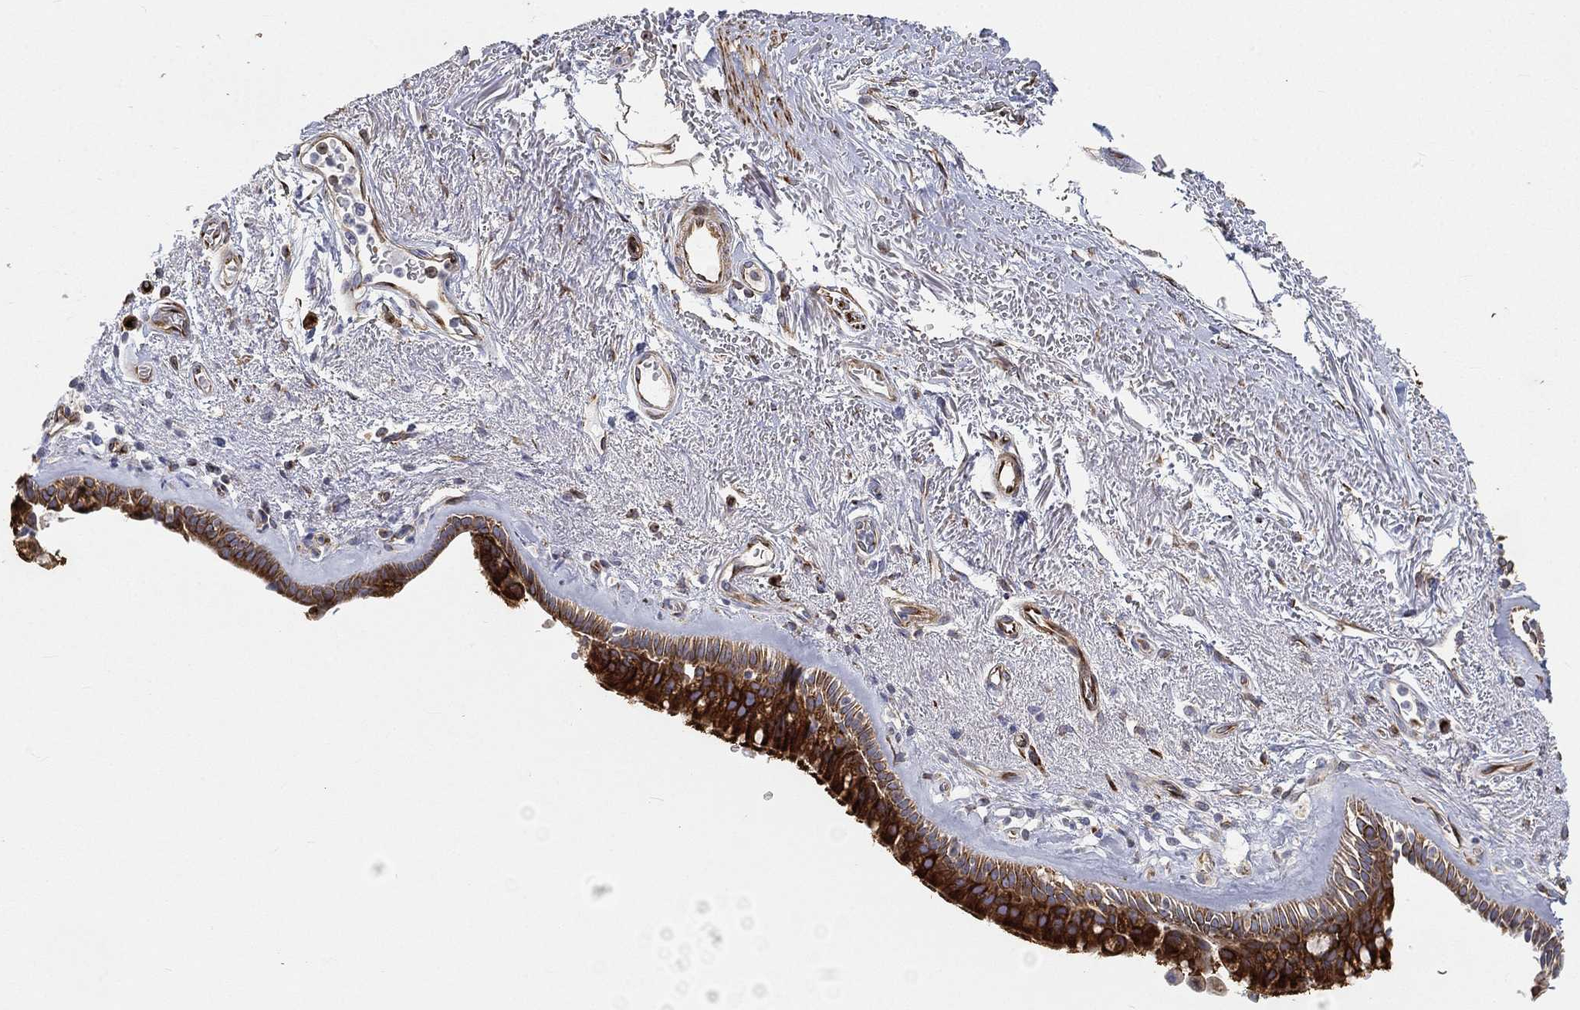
{"staining": {"intensity": "strong", "quantity": ">75%", "location": "cytoplasmic/membranous"}, "tissue": "bronchus", "cell_type": "Respiratory epithelial cells", "image_type": "normal", "snomed": [{"axis": "morphology", "description": "Normal tissue, NOS"}, {"axis": "topography", "description": "Bronchus"}], "caption": "Bronchus stained with a brown dye demonstrates strong cytoplasmic/membranous positive expression in approximately >75% of respiratory epithelial cells.", "gene": "TMEM25", "patient": {"sex": "male", "age": 82}}